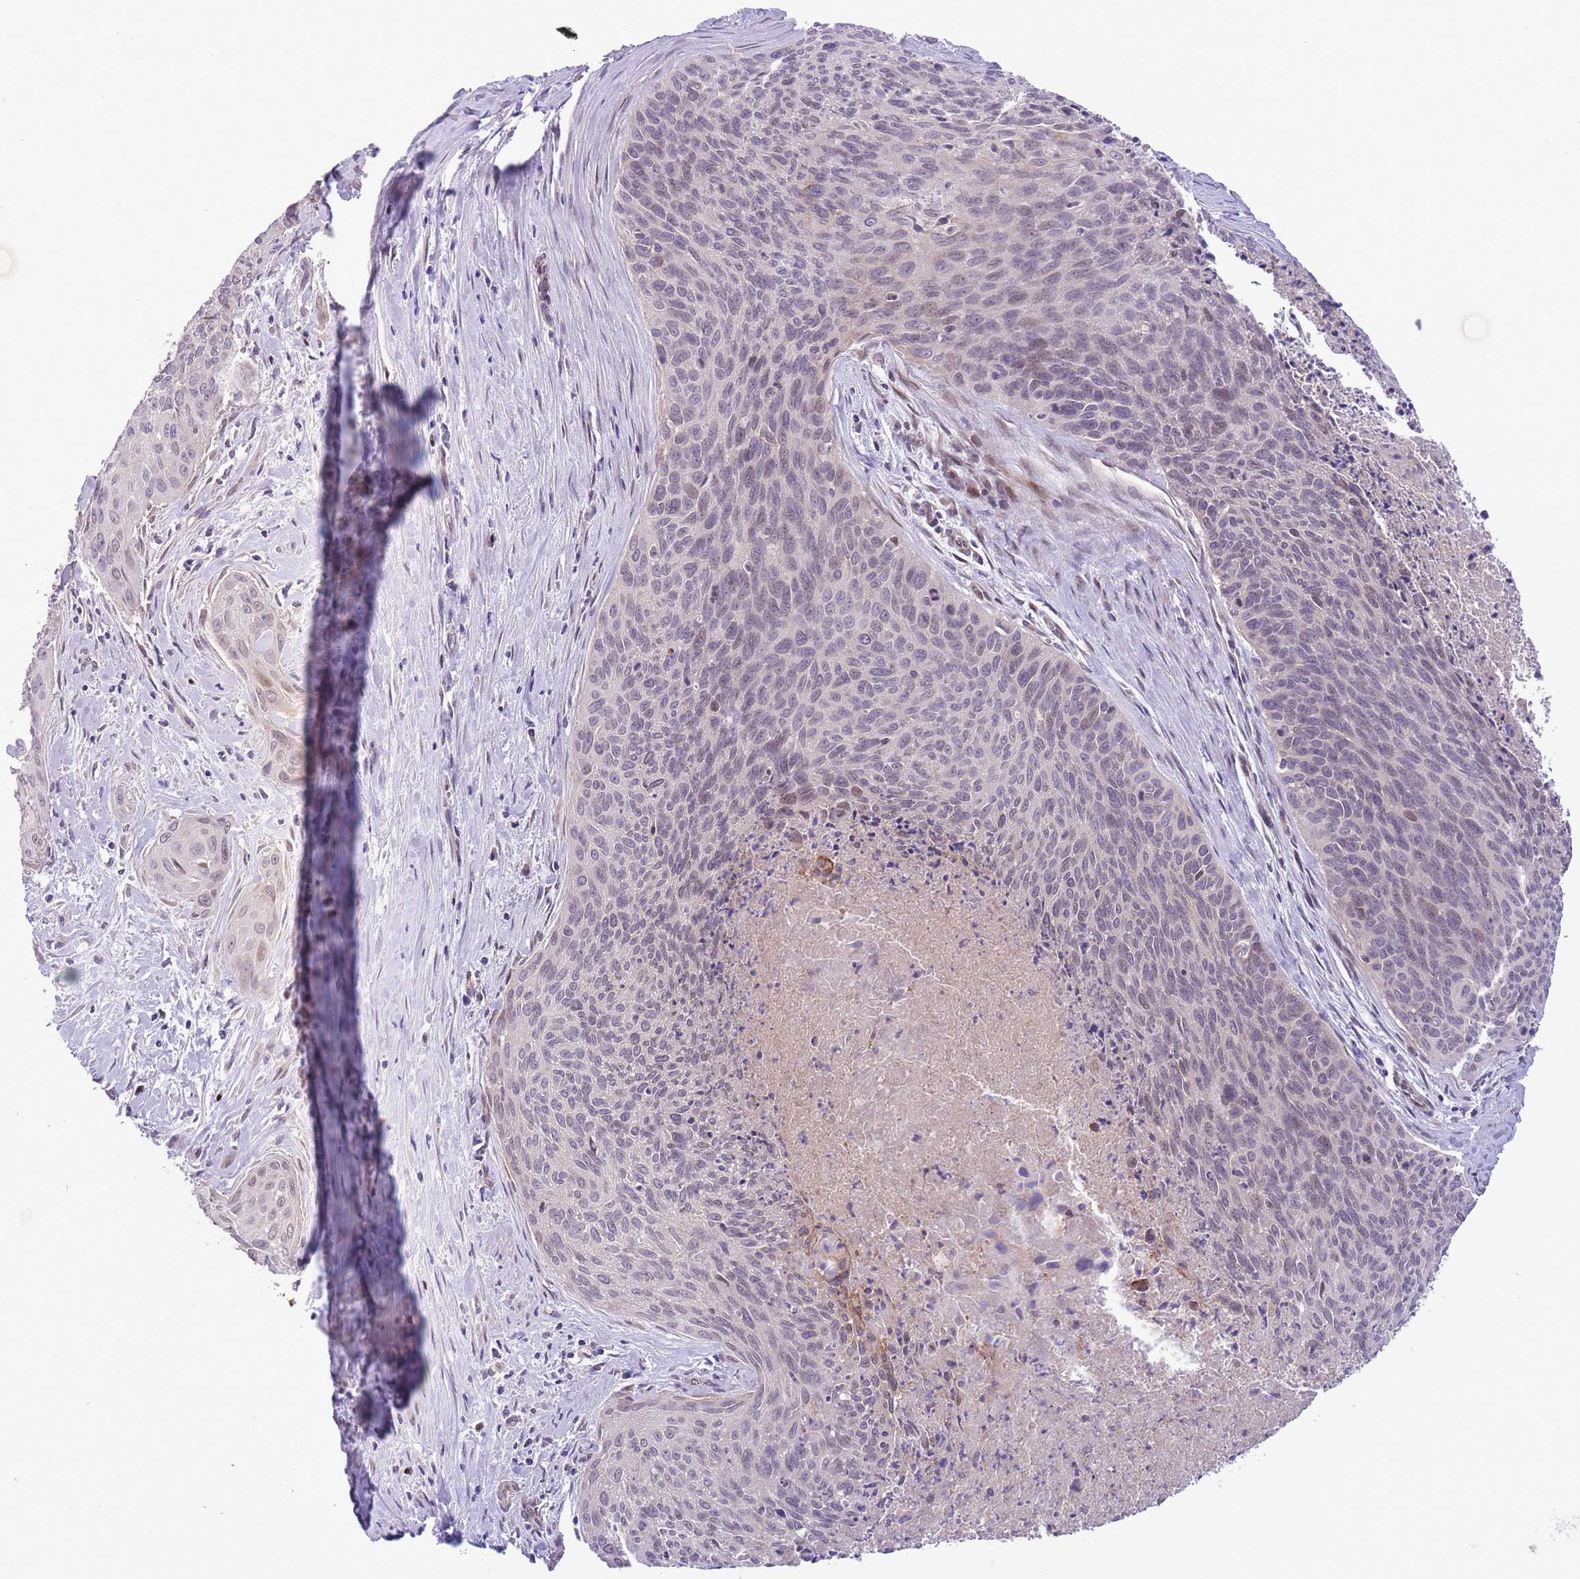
{"staining": {"intensity": "weak", "quantity": "<25%", "location": "nuclear"}, "tissue": "cervical cancer", "cell_type": "Tumor cells", "image_type": "cancer", "snomed": [{"axis": "morphology", "description": "Squamous cell carcinoma, NOS"}, {"axis": "topography", "description": "Cervix"}], "caption": "There is no significant expression in tumor cells of cervical cancer (squamous cell carcinoma).", "gene": "CCND2", "patient": {"sex": "female", "age": 55}}